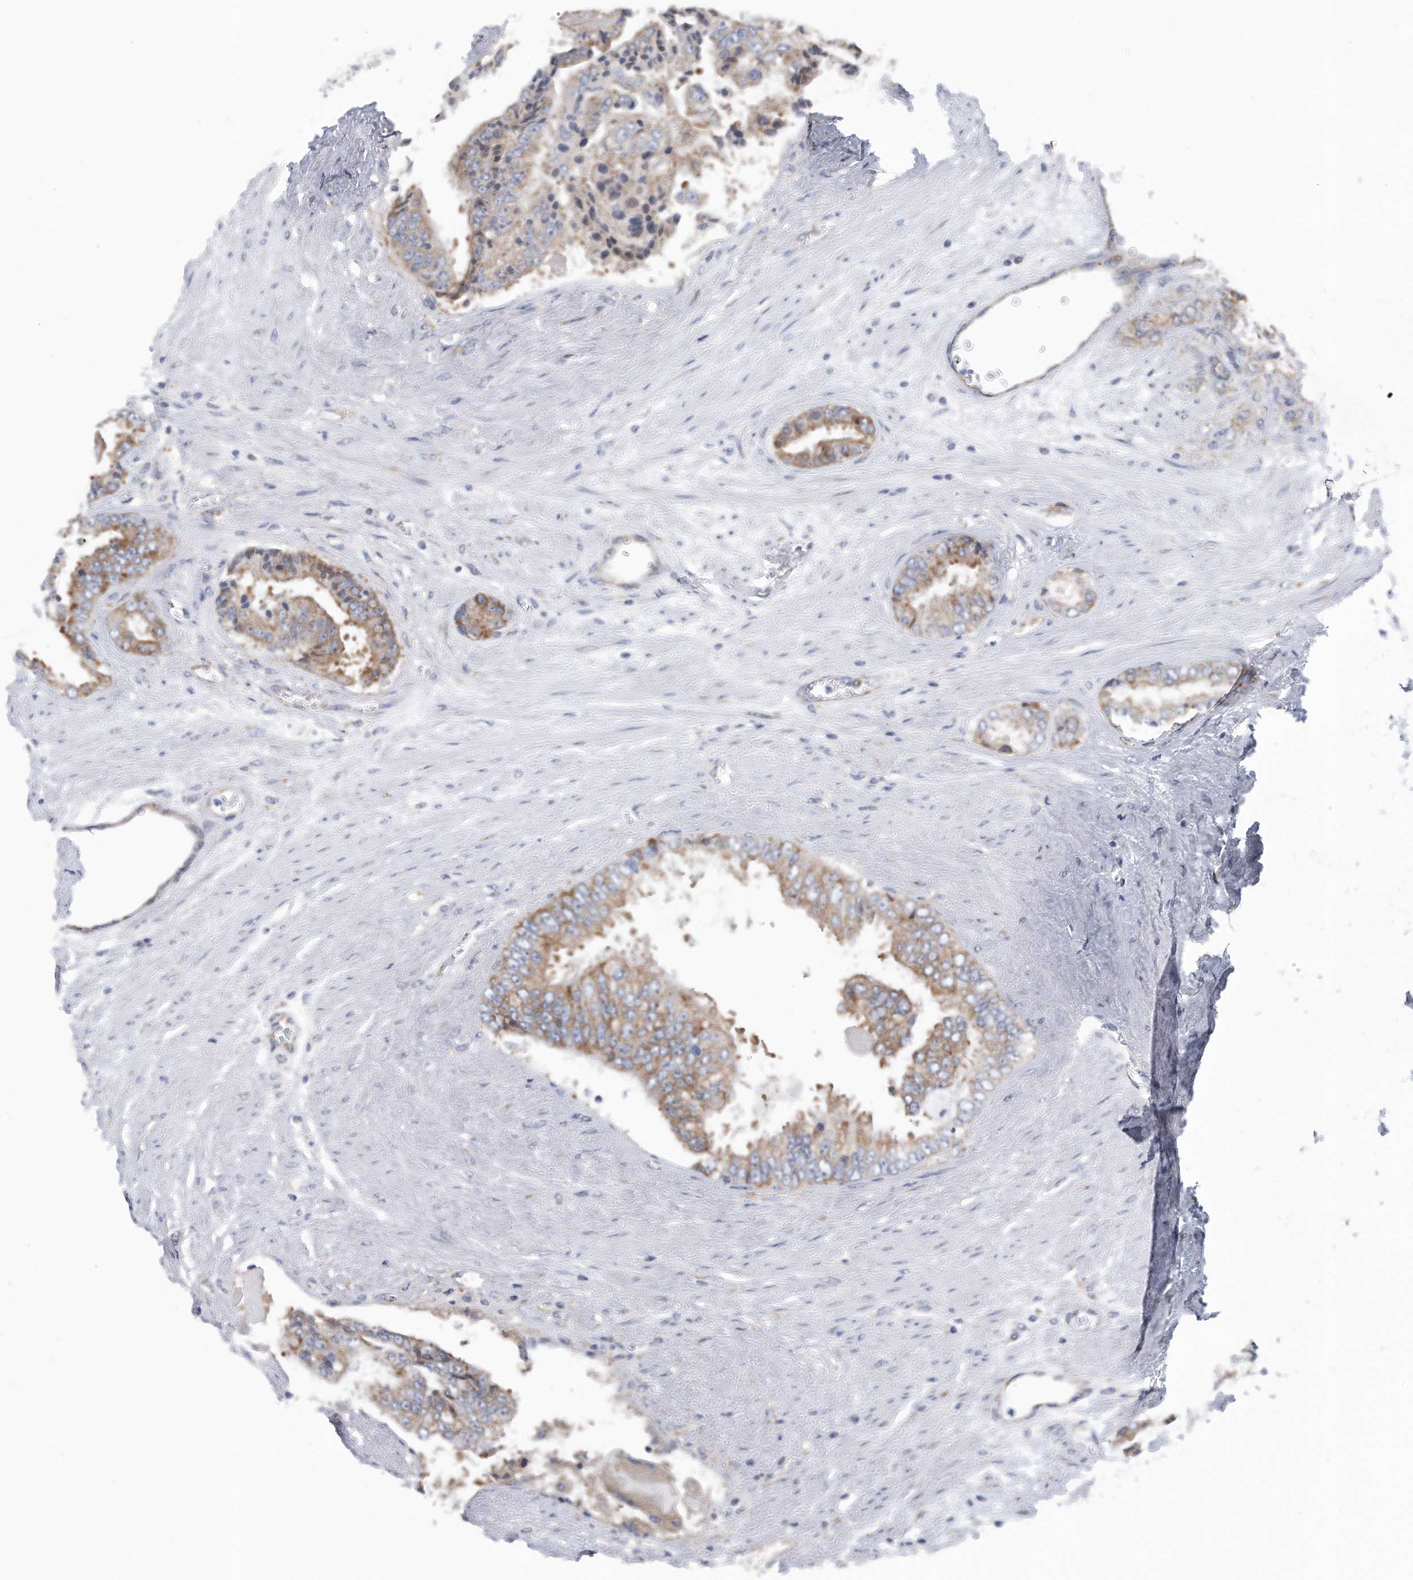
{"staining": {"intensity": "moderate", "quantity": "25%-75%", "location": "cytoplasmic/membranous"}, "tissue": "prostate cancer", "cell_type": "Tumor cells", "image_type": "cancer", "snomed": [{"axis": "morphology", "description": "Adenocarcinoma, High grade"}, {"axis": "topography", "description": "Prostate"}], "caption": "Immunohistochemical staining of human high-grade adenocarcinoma (prostate) shows moderate cytoplasmic/membranous protein positivity in about 25%-75% of tumor cells. (brown staining indicates protein expression, while blue staining denotes nuclei).", "gene": "RPL26L1", "patient": {"sex": "male", "age": 58}}